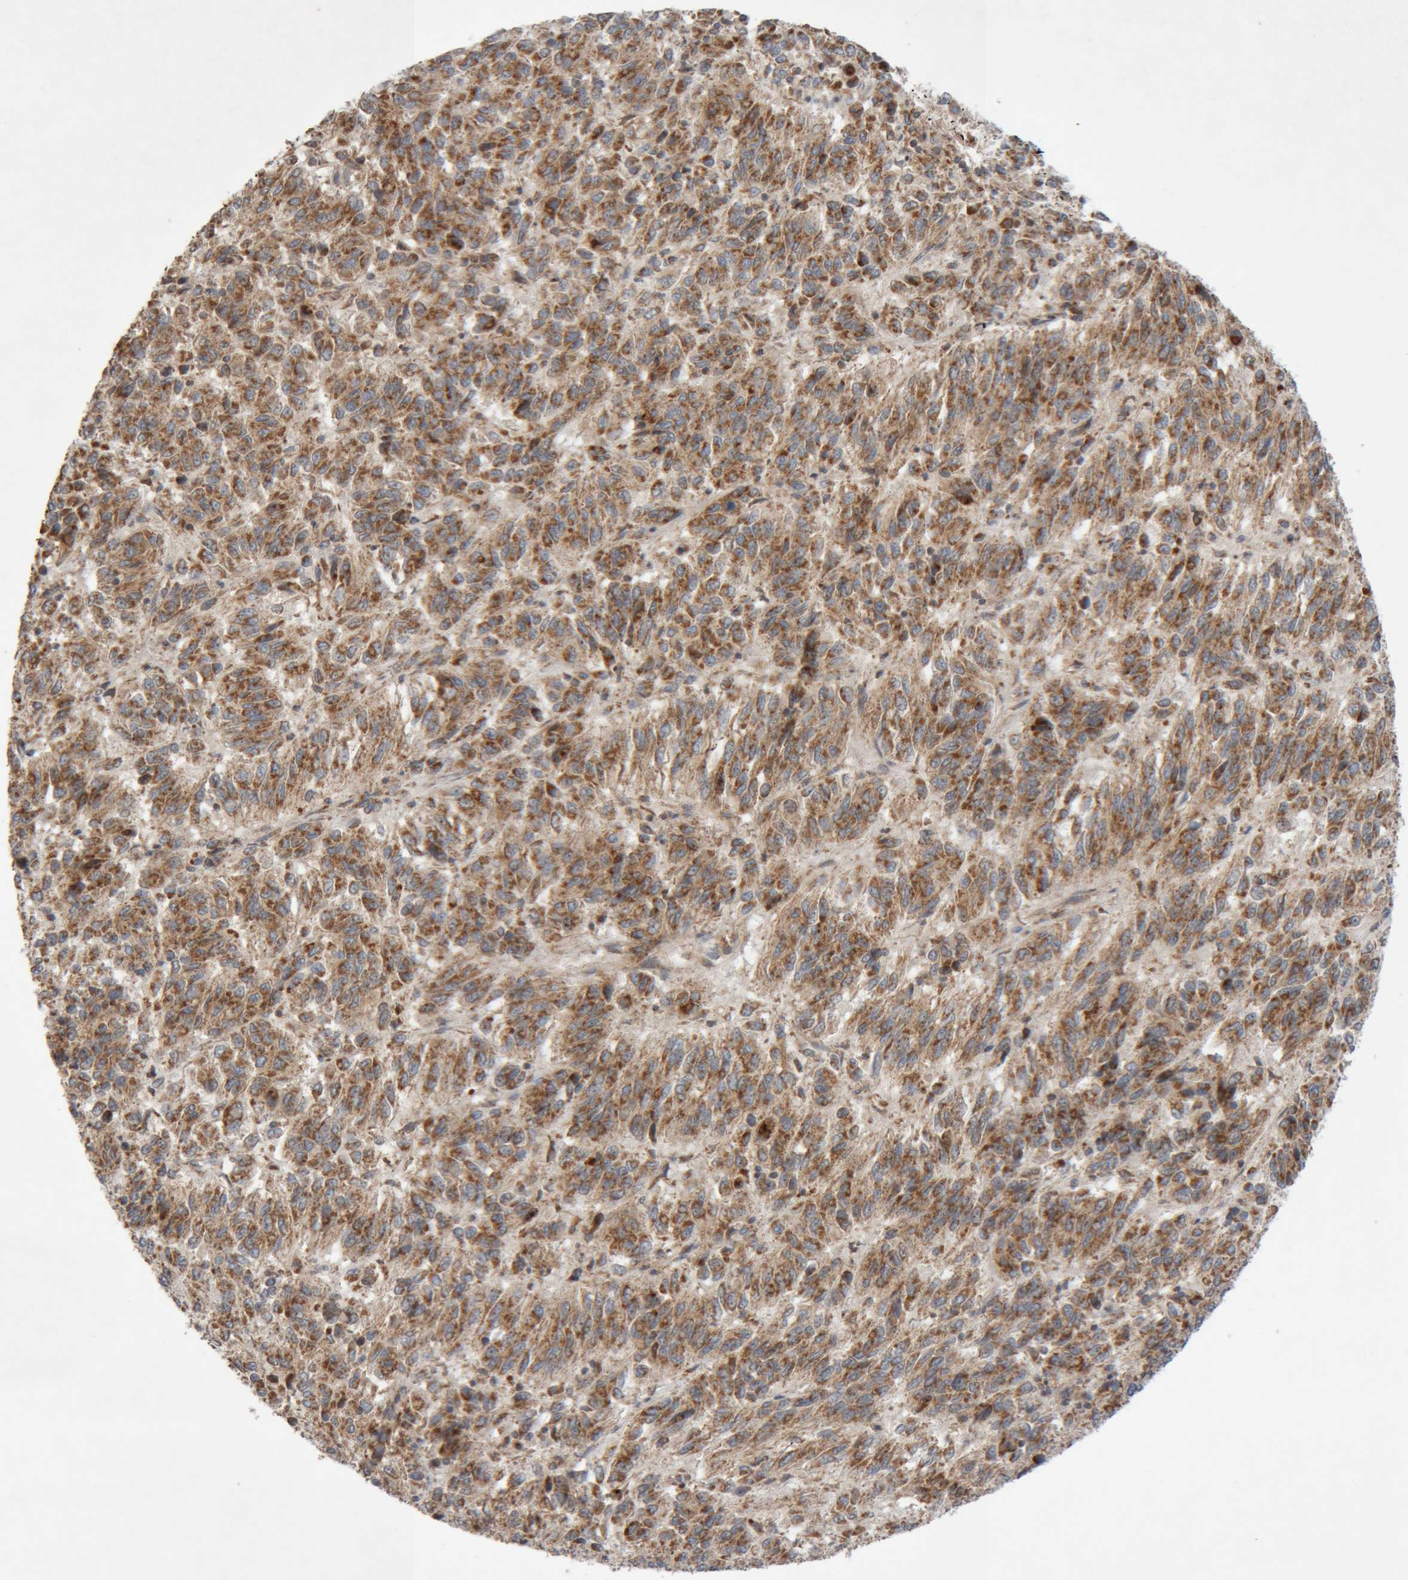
{"staining": {"intensity": "moderate", "quantity": ">75%", "location": "cytoplasmic/membranous"}, "tissue": "melanoma", "cell_type": "Tumor cells", "image_type": "cancer", "snomed": [{"axis": "morphology", "description": "Malignant melanoma, Metastatic site"}, {"axis": "topography", "description": "Lung"}], "caption": "Tumor cells display medium levels of moderate cytoplasmic/membranous positivity in about >75% of cells in human malignant melanoma (metastatic site). Using DAB (brown) and hematoxylin (blue) stains, captured at high magnification using brightfield microscopy.", "gene": "KIF21B", "patient": {"sex": "male", "age": 64}}